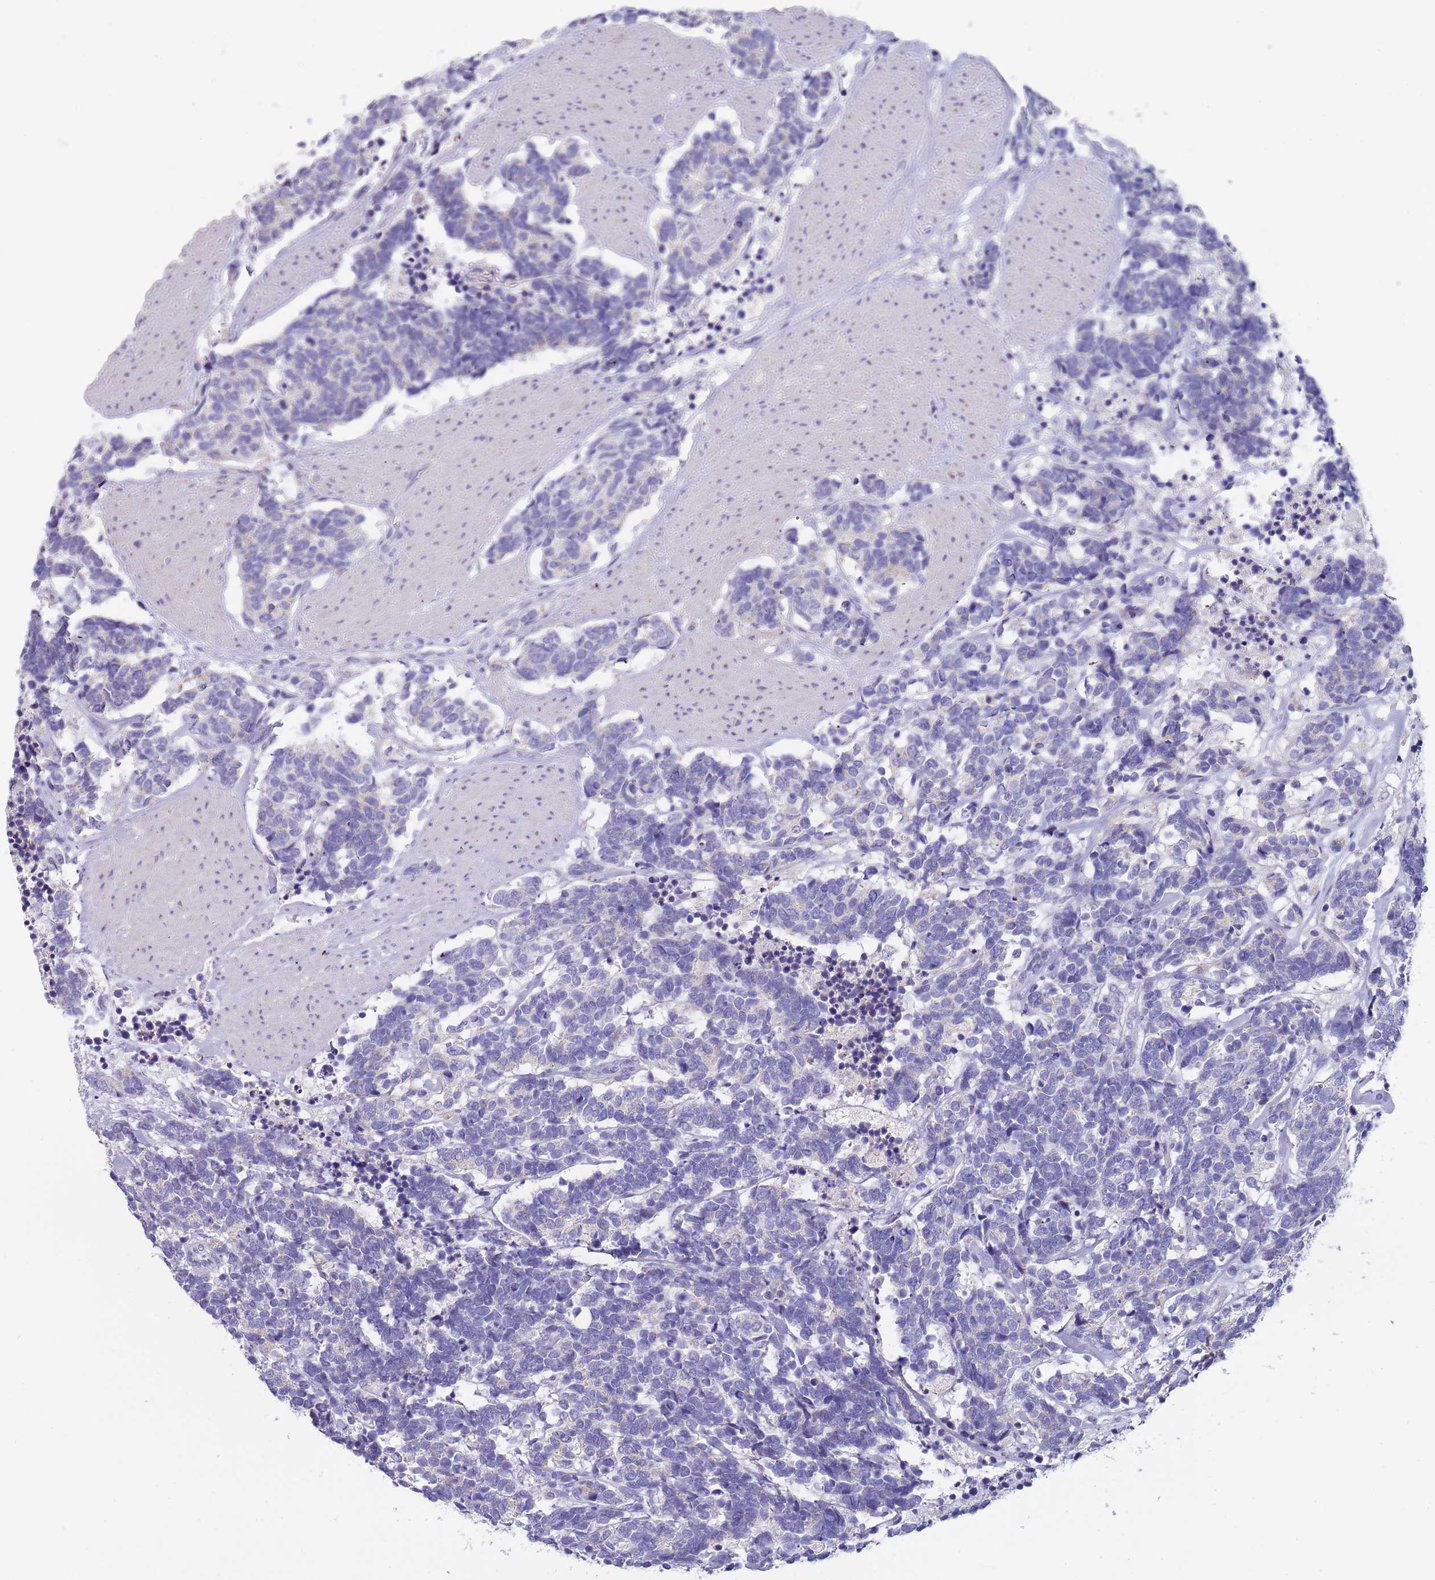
{"staining": {"intensity": "negative", "quantity": "none", "location": "none"}, "tissue": "carcinoid", "cell_type": "Tumor cells", "image_type": "cancer", "snomed": [{"axis": "morphology", "description": "Carcinoma, NOS"}, {"axis": "morphology", "description": "Carcinoid, malignant, NOS"}, {"axis": "topography", "description": "Urinary bladder"}], "caption": "This histopathology image is of malignant carcinoid stained with immunohistochemistry (IHC) to label a protein in brown with the nuclei are counter-stained blue. There is no staining in tumor cells.", "gene": "MAN1C1", "patient": {"sex": "male", "age": 57}}